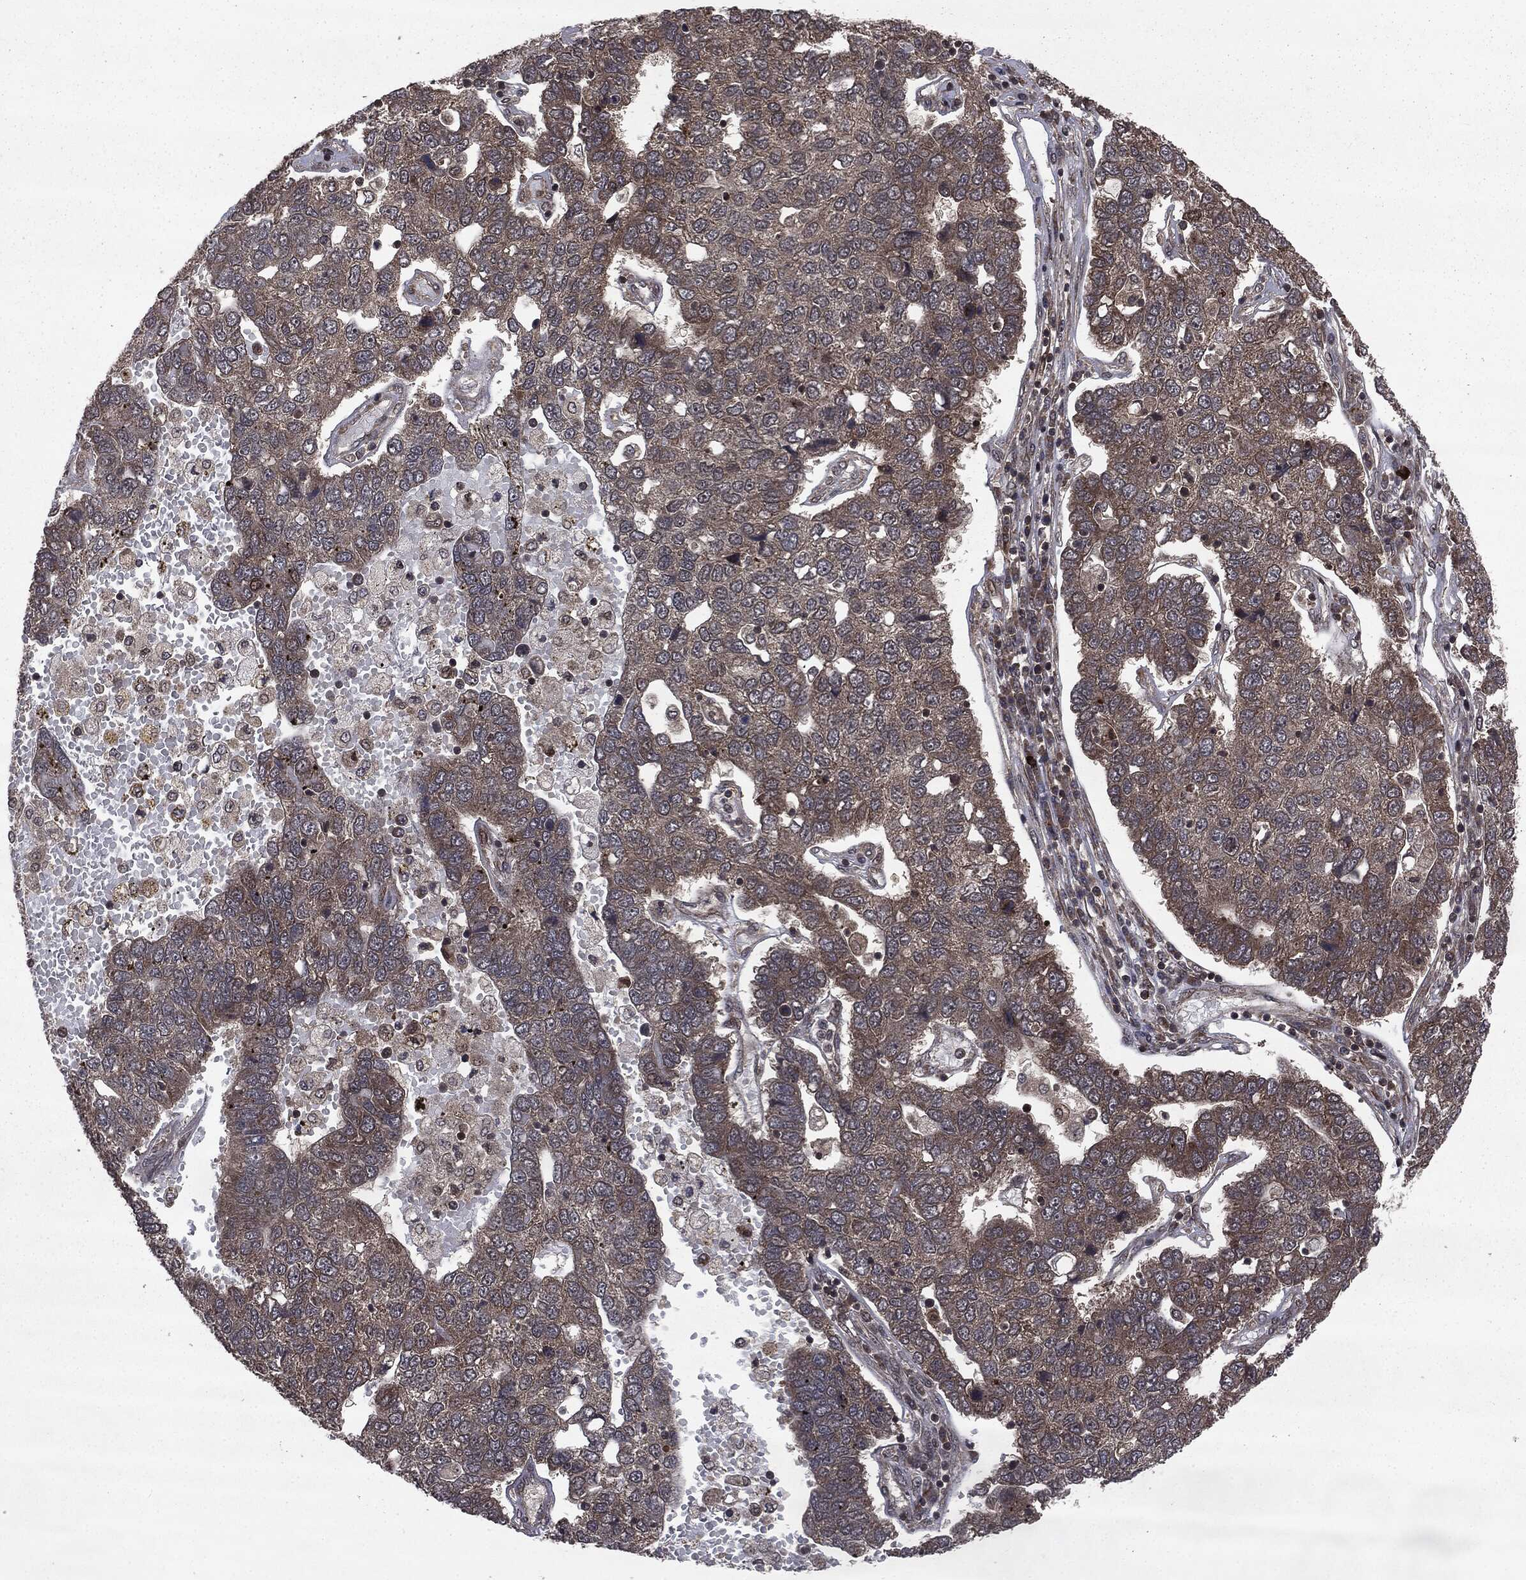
{"staining": {"intensity": "moderate", "quantity": "<25%", "location": "cytoplasmic/membranous"}, "tissue": "pancreatic cancer", "cell_type": "Tumor cells", "image_type": "cancer", "snomed": [{"axis": "morphology", "description": "Adenocarcinoma, NOS"}, {"axis": "topography", "description": "Pancreas"}], "caption": "There is low levels of moderate cytoplasmic/membranous expression in tumor cells of pancreatic cancer, as demonstrated by immunohistochemical staining (brown color).", "gene": "STAU2", "patient": {"sex": "female", "age": 61}}